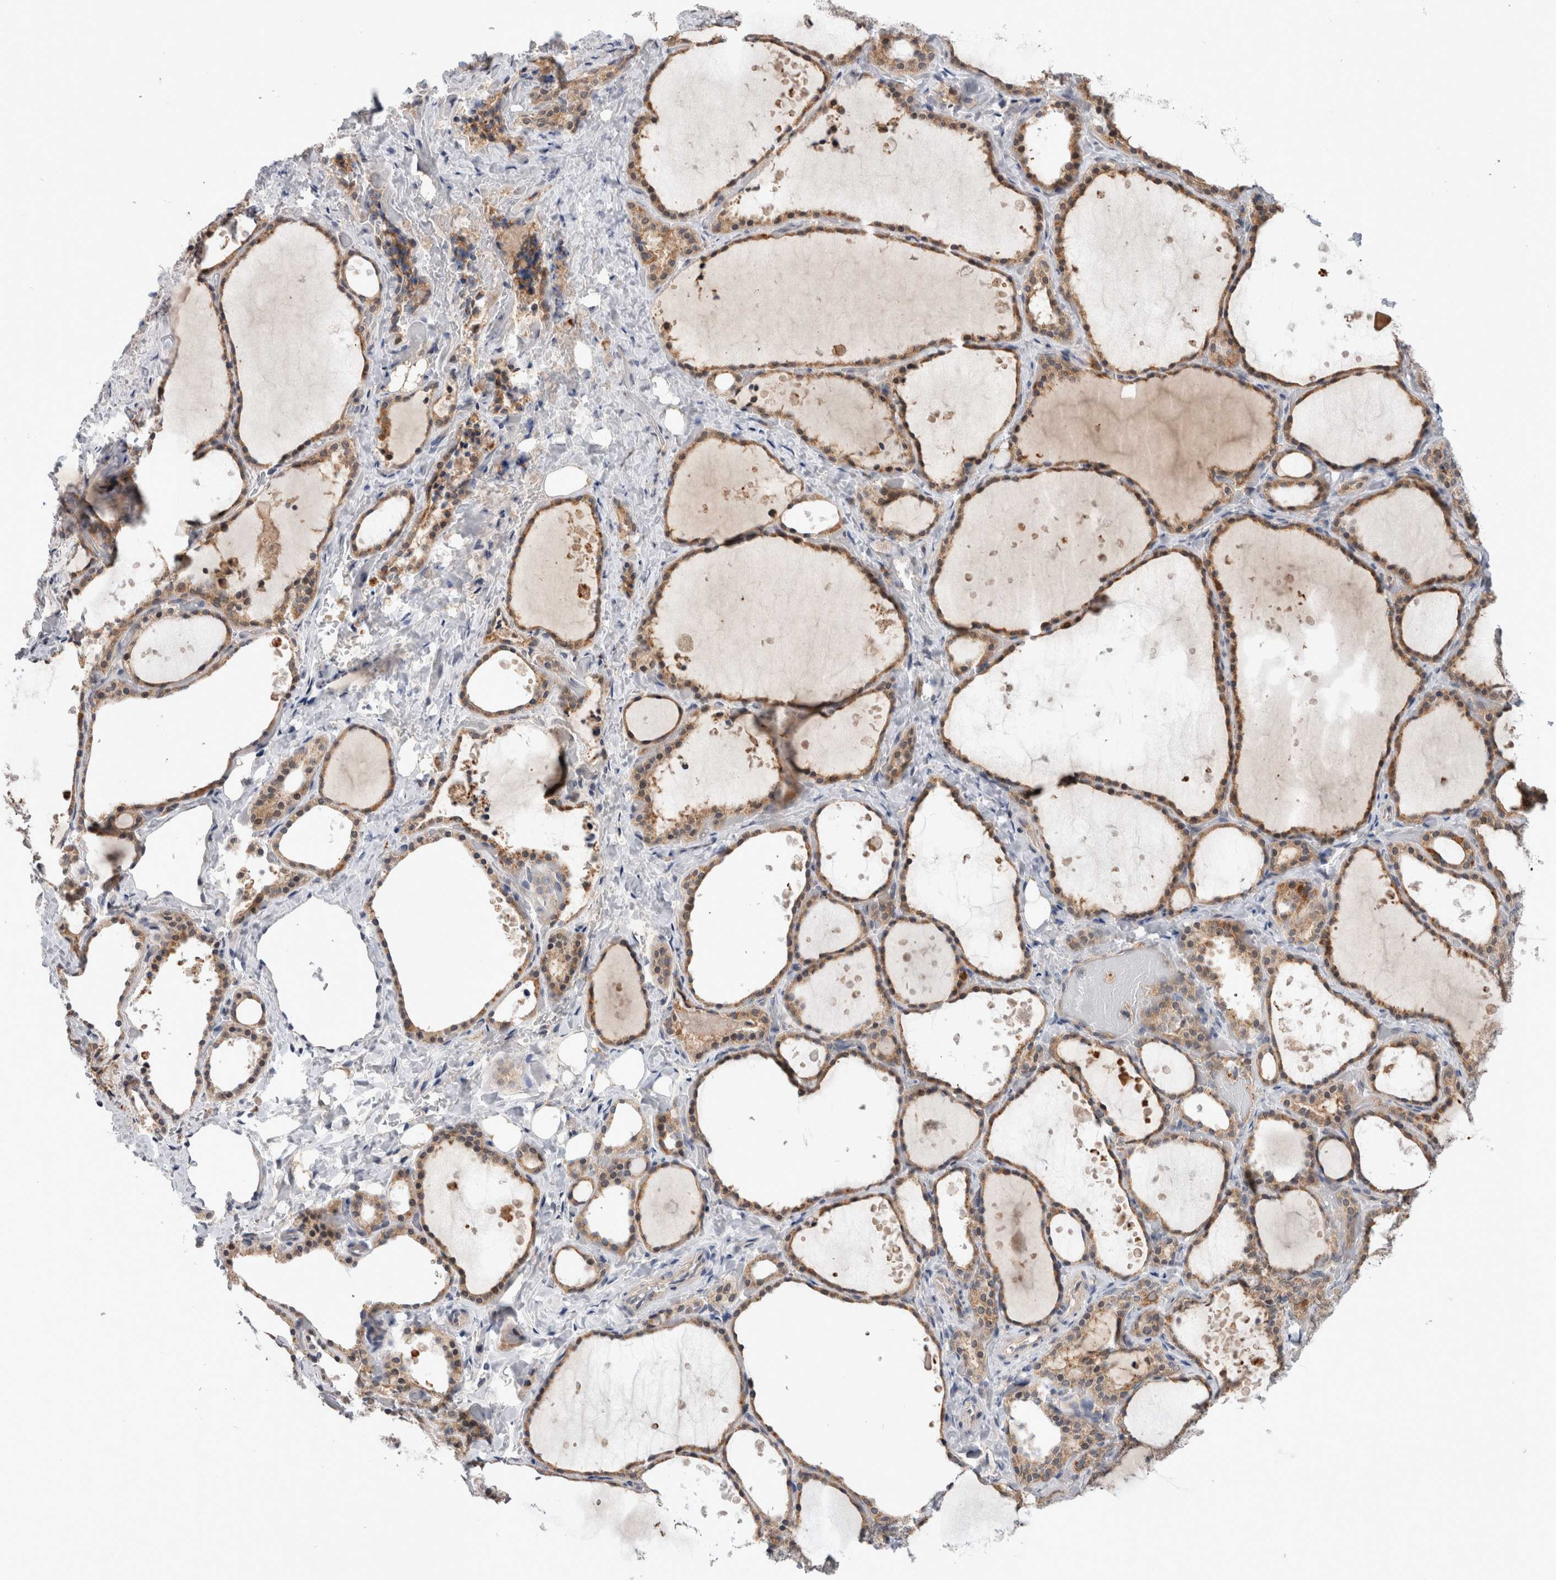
{"staining": {"intensity": "moderate", "quantity": ">75%", "location": "cytoplasmic/membranous"}, "tissue": "thyroid gland", "cell_type": "Glandular cells", "image_type": "normal", "snomed": [{"axis": "morphology", "description": "Normal tissue, NOS"}, {"axis": "topography", "description": "Thyroid gland"}], "caption": "Immunohistochemistry (IHC) image of benign human thyroid gland stained for a protein (brown), which shows medium levels of moderate cytoplasmic/membranous expression in about >75% of glandular cells.", "gene": "MRPL37", "patient": {"sex": "female", "age": 44}}